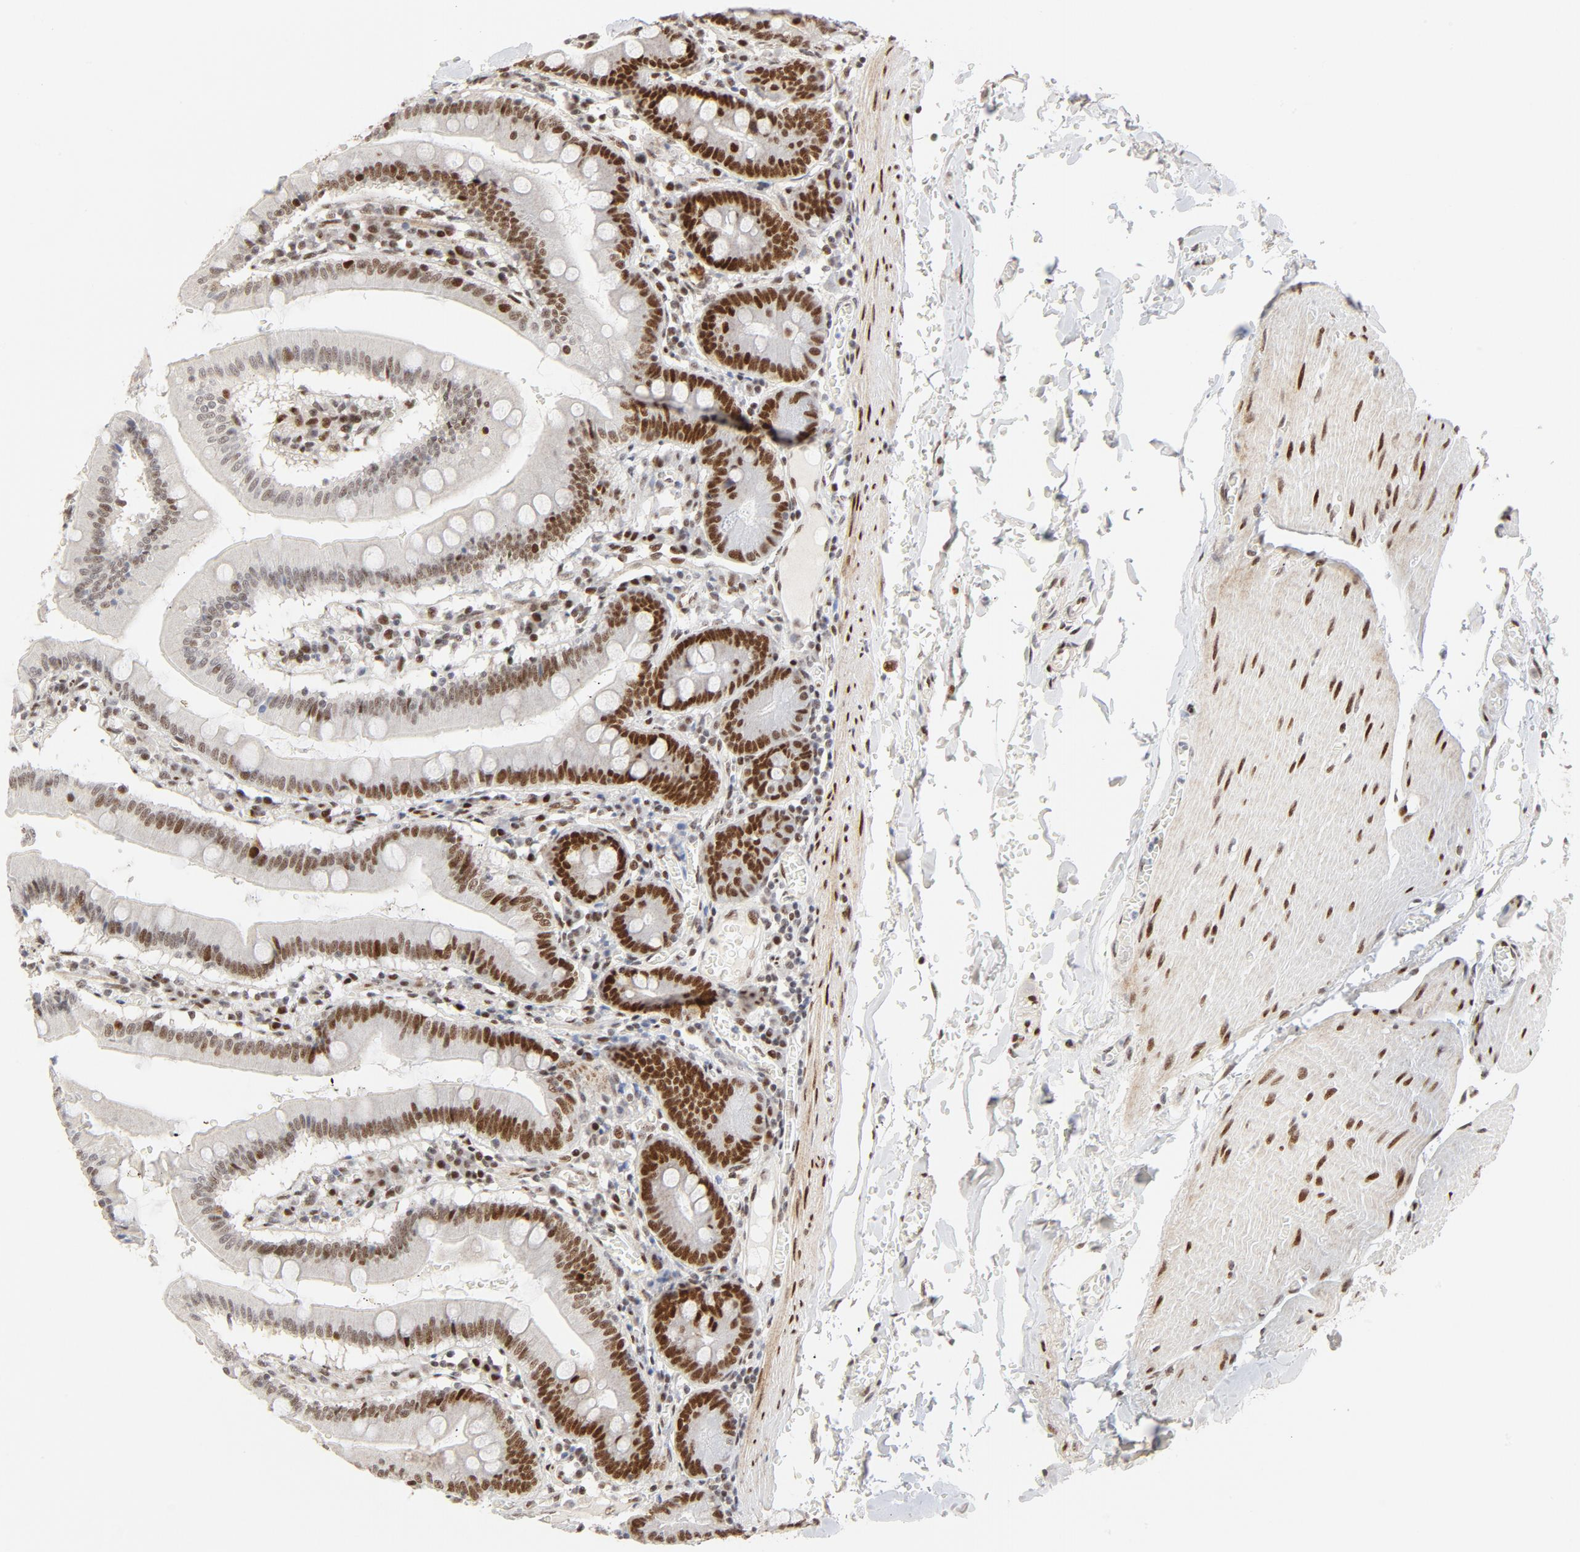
{"staining": {"intensity": "moderate", "quantity": ">75%", "location": "nuclear"}, "tissue": "small intestine", "cell_type": "Glandular cells", "image_type": "normal", "snomed": [{"axis": "morphology", "description": "Normal tissue, NOS"}, {"axis": "topography", "description": "Small intestine"}], "caption": "This histopathology image exhibits immunohistochemistry (IHC) staining of benign small intestine, with medium moderate nuclear staining in approximately >75% of glandular cells.", "gene": "GTF2I", "patient": {"sex": "male", "age": 71}}